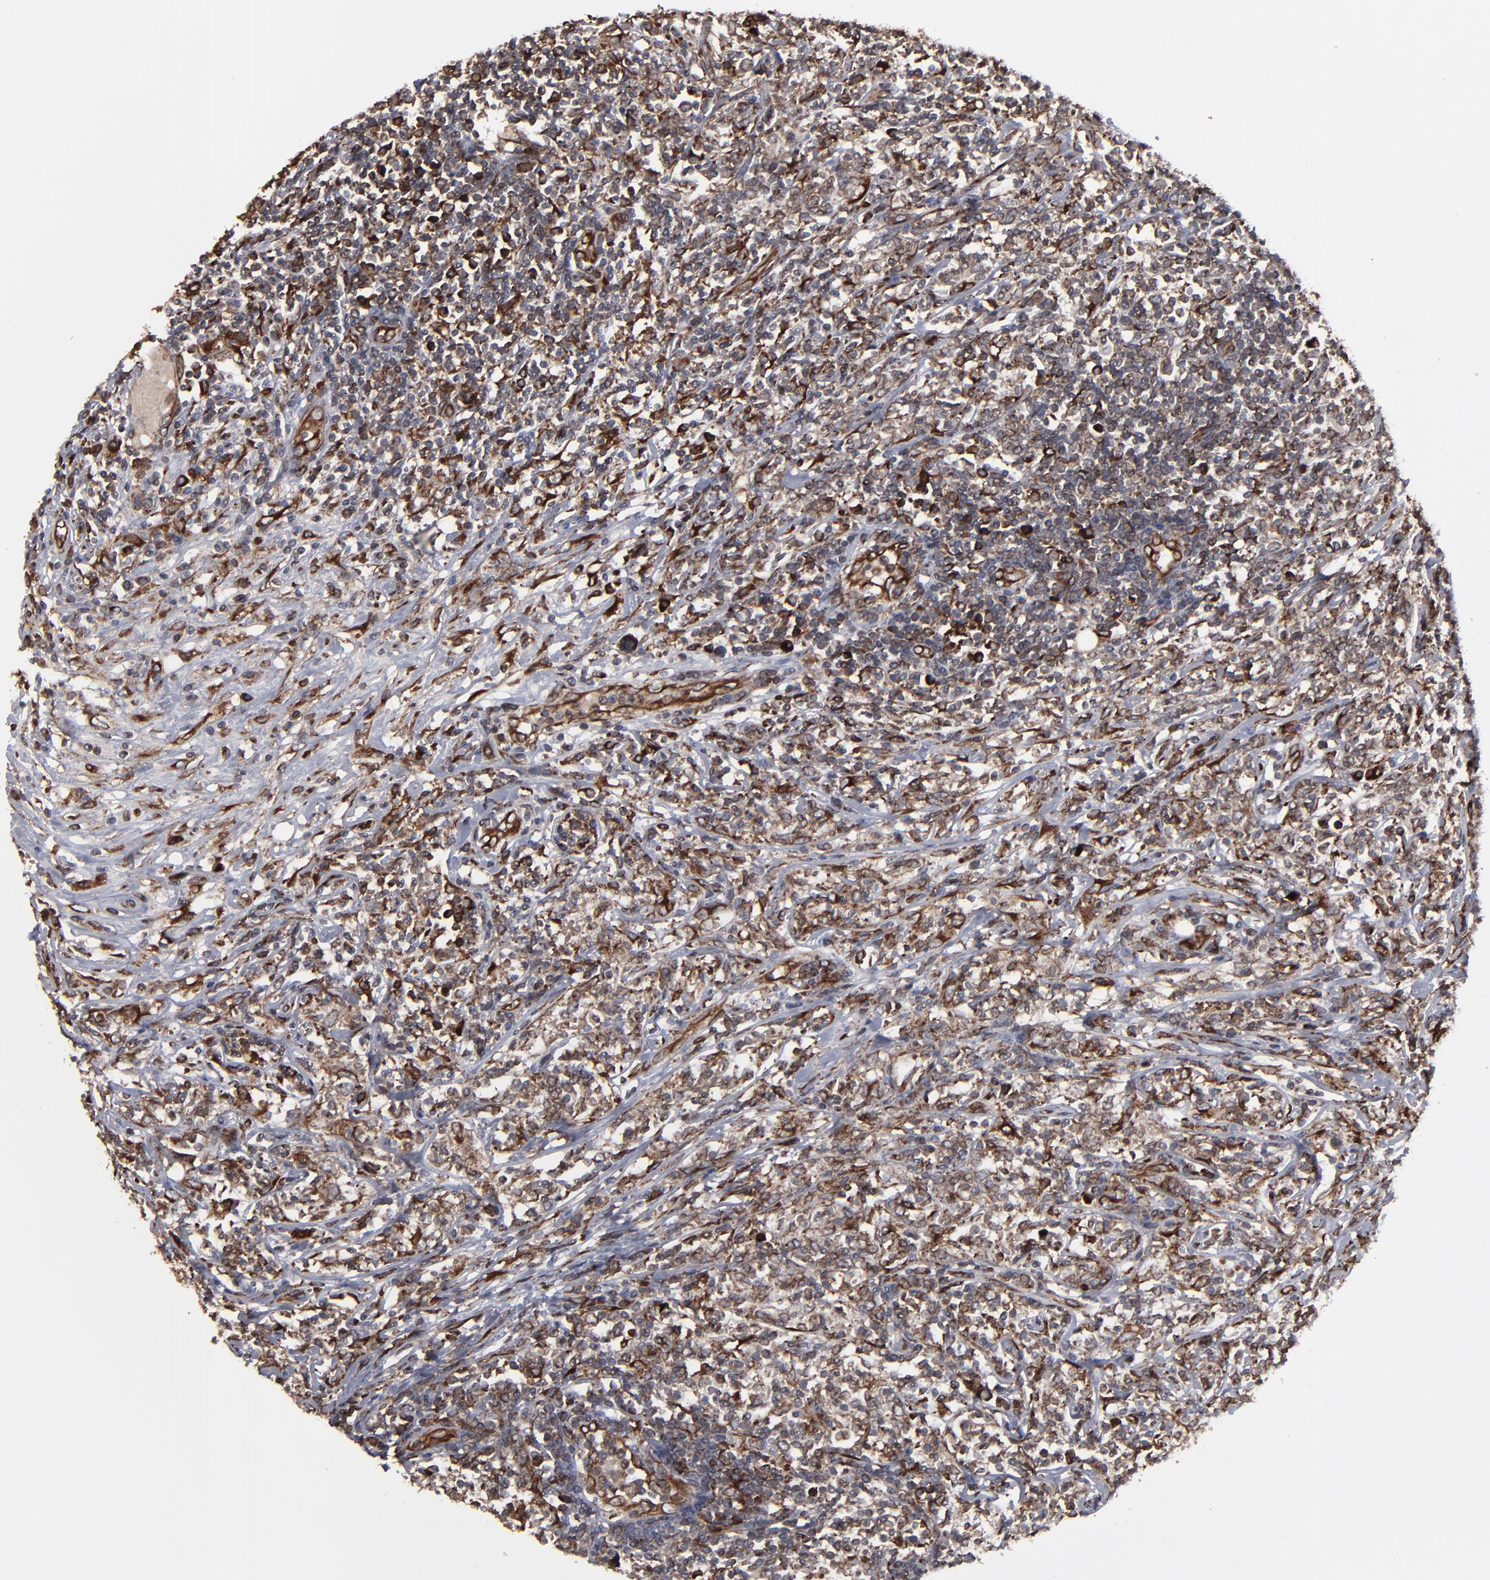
{"staining": {"intensity": "strong", "quantity": "<25%", "location": "cytoplasmic/membranous"}, "tissue": "lymphoma", "cell_type": "Tumor cells", "image_type": "cancer", "snomed": [{"axis": "morphology", "description": "Malignant lymphoma, non-Hodgkin's type, High grade"}, {"axis": "topography", "description": "Lymph node"}], "caption": "Tumor cells exhibit medium levels of strong cytoplasmic/membranous positivity in about <25% of cells in malignant lymphoma, non-Hodgkin's type (high-grade).", "gene": "CNIH1", "patient": {"sex": "female", "age": 84}}